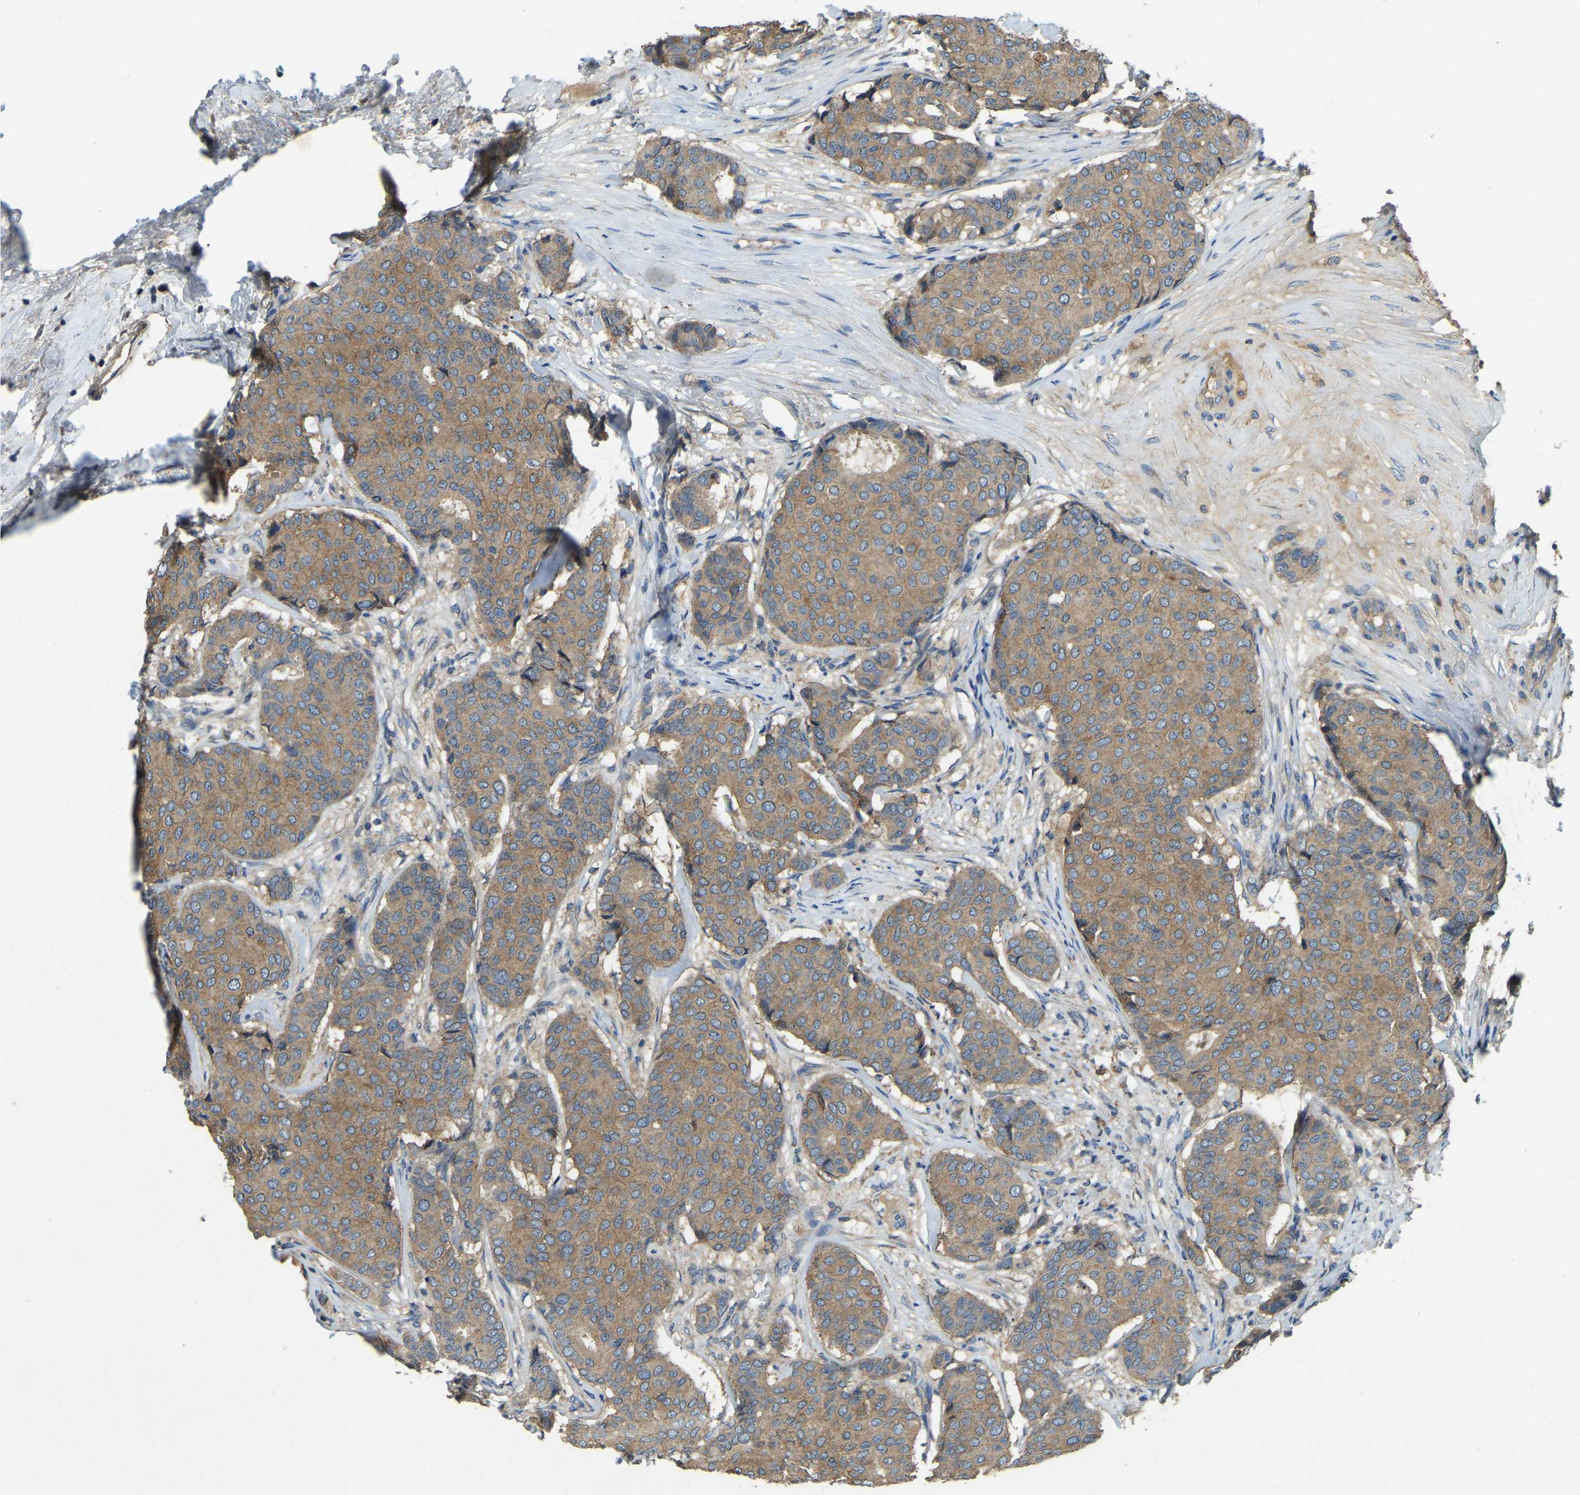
{"staining": {"intensity": "weak", "quantity": ">75%", "location": "cytoplasmic/membranous"}, "tissue": "breast cancer", "cell_type": "Tumor cells", "image_type": "cancer", "snomed": [{"axis": "morphology", "description": "Duct carcinoma"}, {"axis": "topography", "description": "Breast"}], "caption": "Protein expression analysis of human infiltrating ductal carcinoma (breast) reveals weak cytoplasmic/membranous expression in about >75% of tumor cells.", "gene": "ATP8B1", "patient": {"sex": "female", "age": 75}}